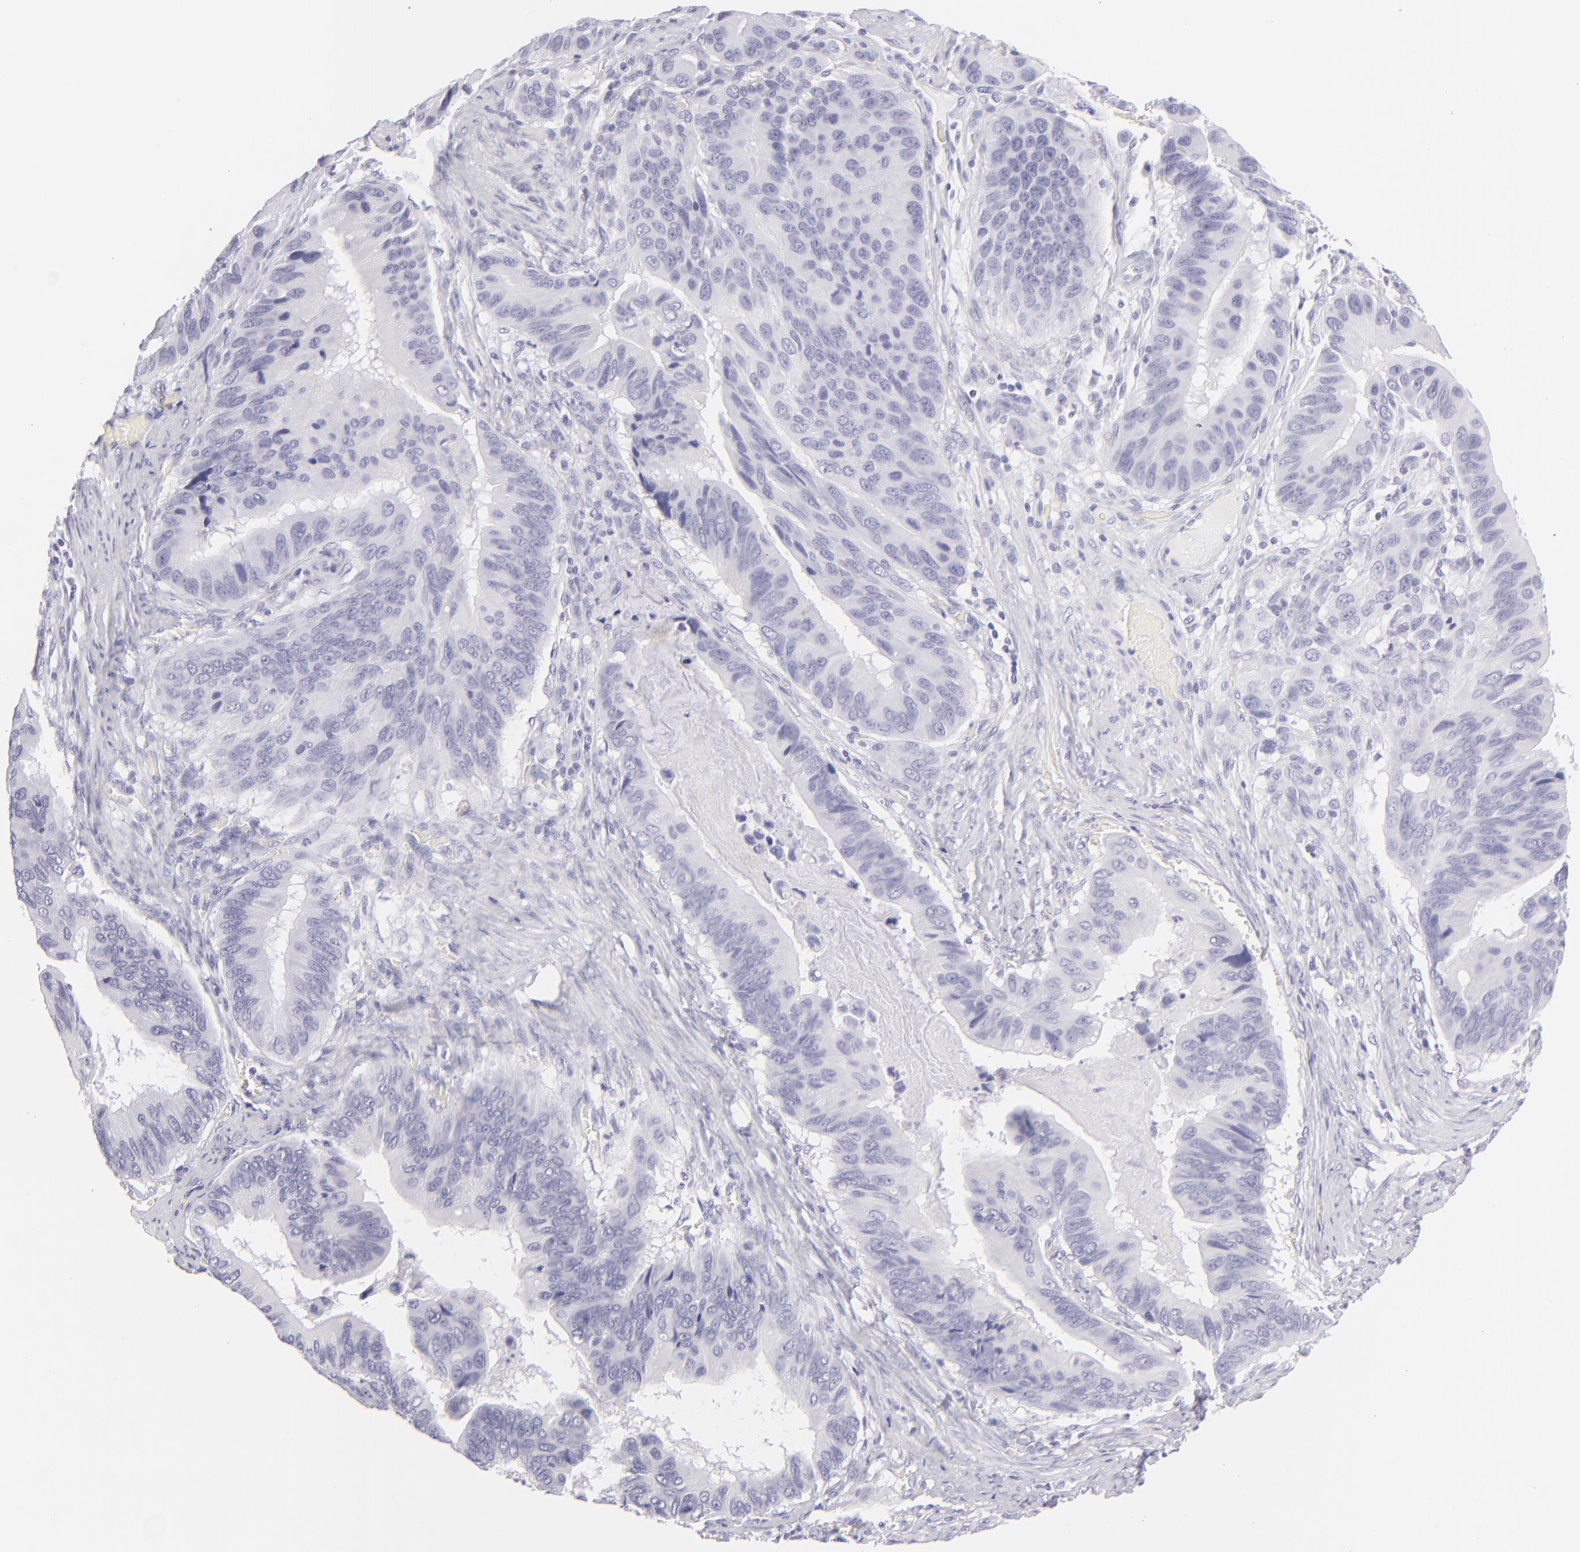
{"staining": {"intensity": "negative", "quantity": "none", "location": "none"}, "tissue": "stomach cancer", "cell_type": "Tumor cells", "image_type": "cancer", "snomed": [{"axis": "morphology", "description": "Adenocarcinoma, NOS"}, {"axis": "topography", "description": "Stomach, upper"}], "caption": "IHC photomicrograph of neoplastic tissue: stomach cancer stained with DAB (3,3'-diaminobenzidine) exhibits no significant protein expression in tumor cells. (DAB immunohistochemistry, high magnification).", "gene": "FCER2", "patient": {"sex": "male", "age": 80}}